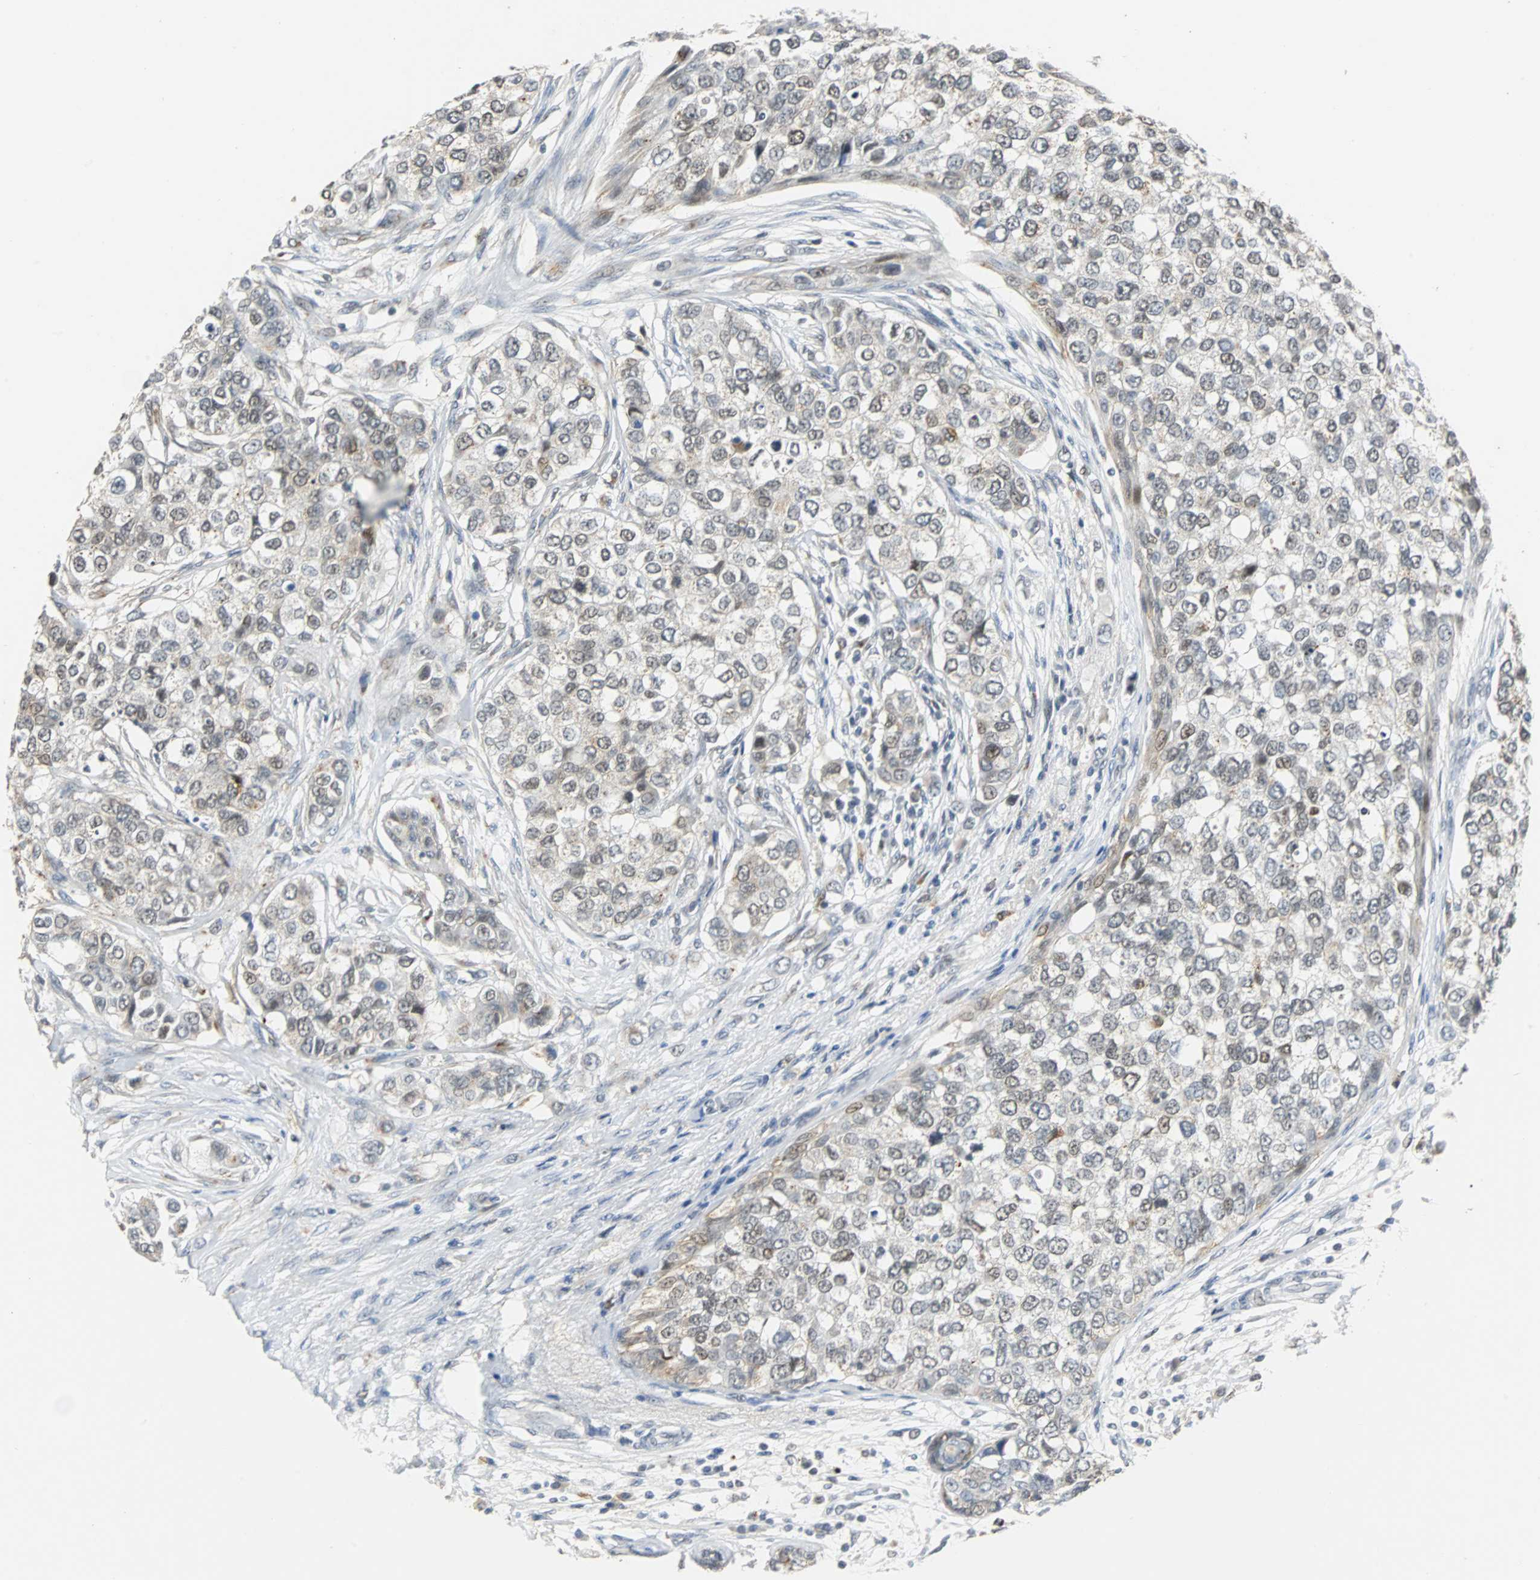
{"staining": {"intensity": "weak", "quantity": "25%-75%", "location": "cytoplasmic/membranous,nuclear"}, "tissue": "breast cancer", "cell_type": "Tumor cells", "image_type": "cancer", "snomed": [{"axis": "morphology", "description": "Normal tissue, NOS"}, {"axis": "morphology", "description": "Duct carcinoma"}, {"axis": "topography", "description": "Breast"}], "caption": "Breast cancer (invasive ductal carcinoma) tissue demonstrates weak cytoplasmic/membranous and nuclear staining in about 25%-75% of tumor cells (DAB = brown stain, brightfield microscopy at high magnification).", "gene": "HLX", "patient": {"sex": "female", "age": 49}}